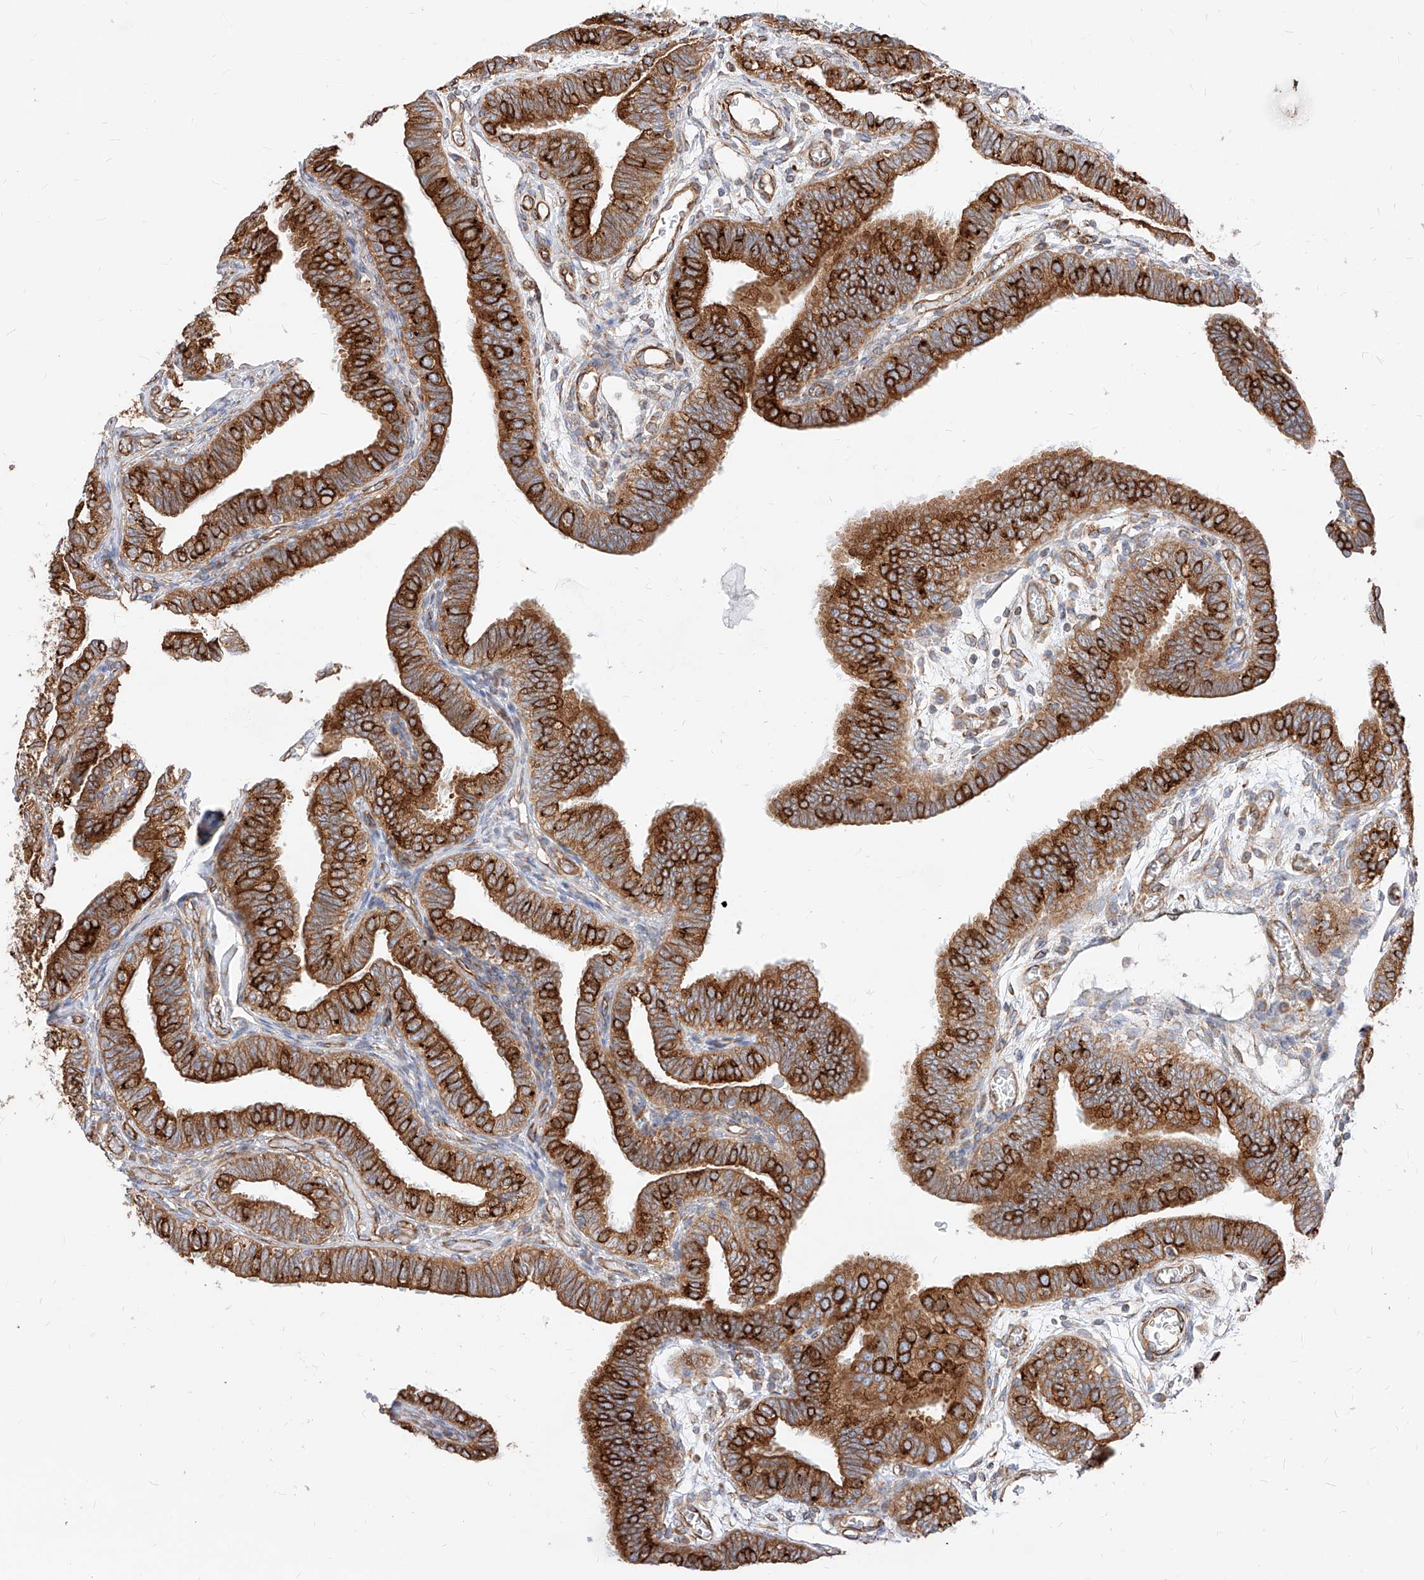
{"staining": {"intensity": "strong", "quantity": ">75%", "location": "cytoplasmic/membranous"}, "tissue": "fallopian tube", "cell_type": "Glandular cells", "image_type": "normal", "snomed": [{"axis": "morphology", "description": "Normal tissue, NOS"}, {"axis": "topography", "description": "Fallopian tube"}], "caption": "High-power microscopy captured an immunohistochemistry (IHC) image of normal fallopian tube, revealing strong cytoplasmic/membranous expression in approximately >75% of glandular cells. The protein of interest is shown in brown color, while the nuclei are stained blue.", "gene": "CSGALNACT2", "patient": {"sex": "female", "age": 39}}